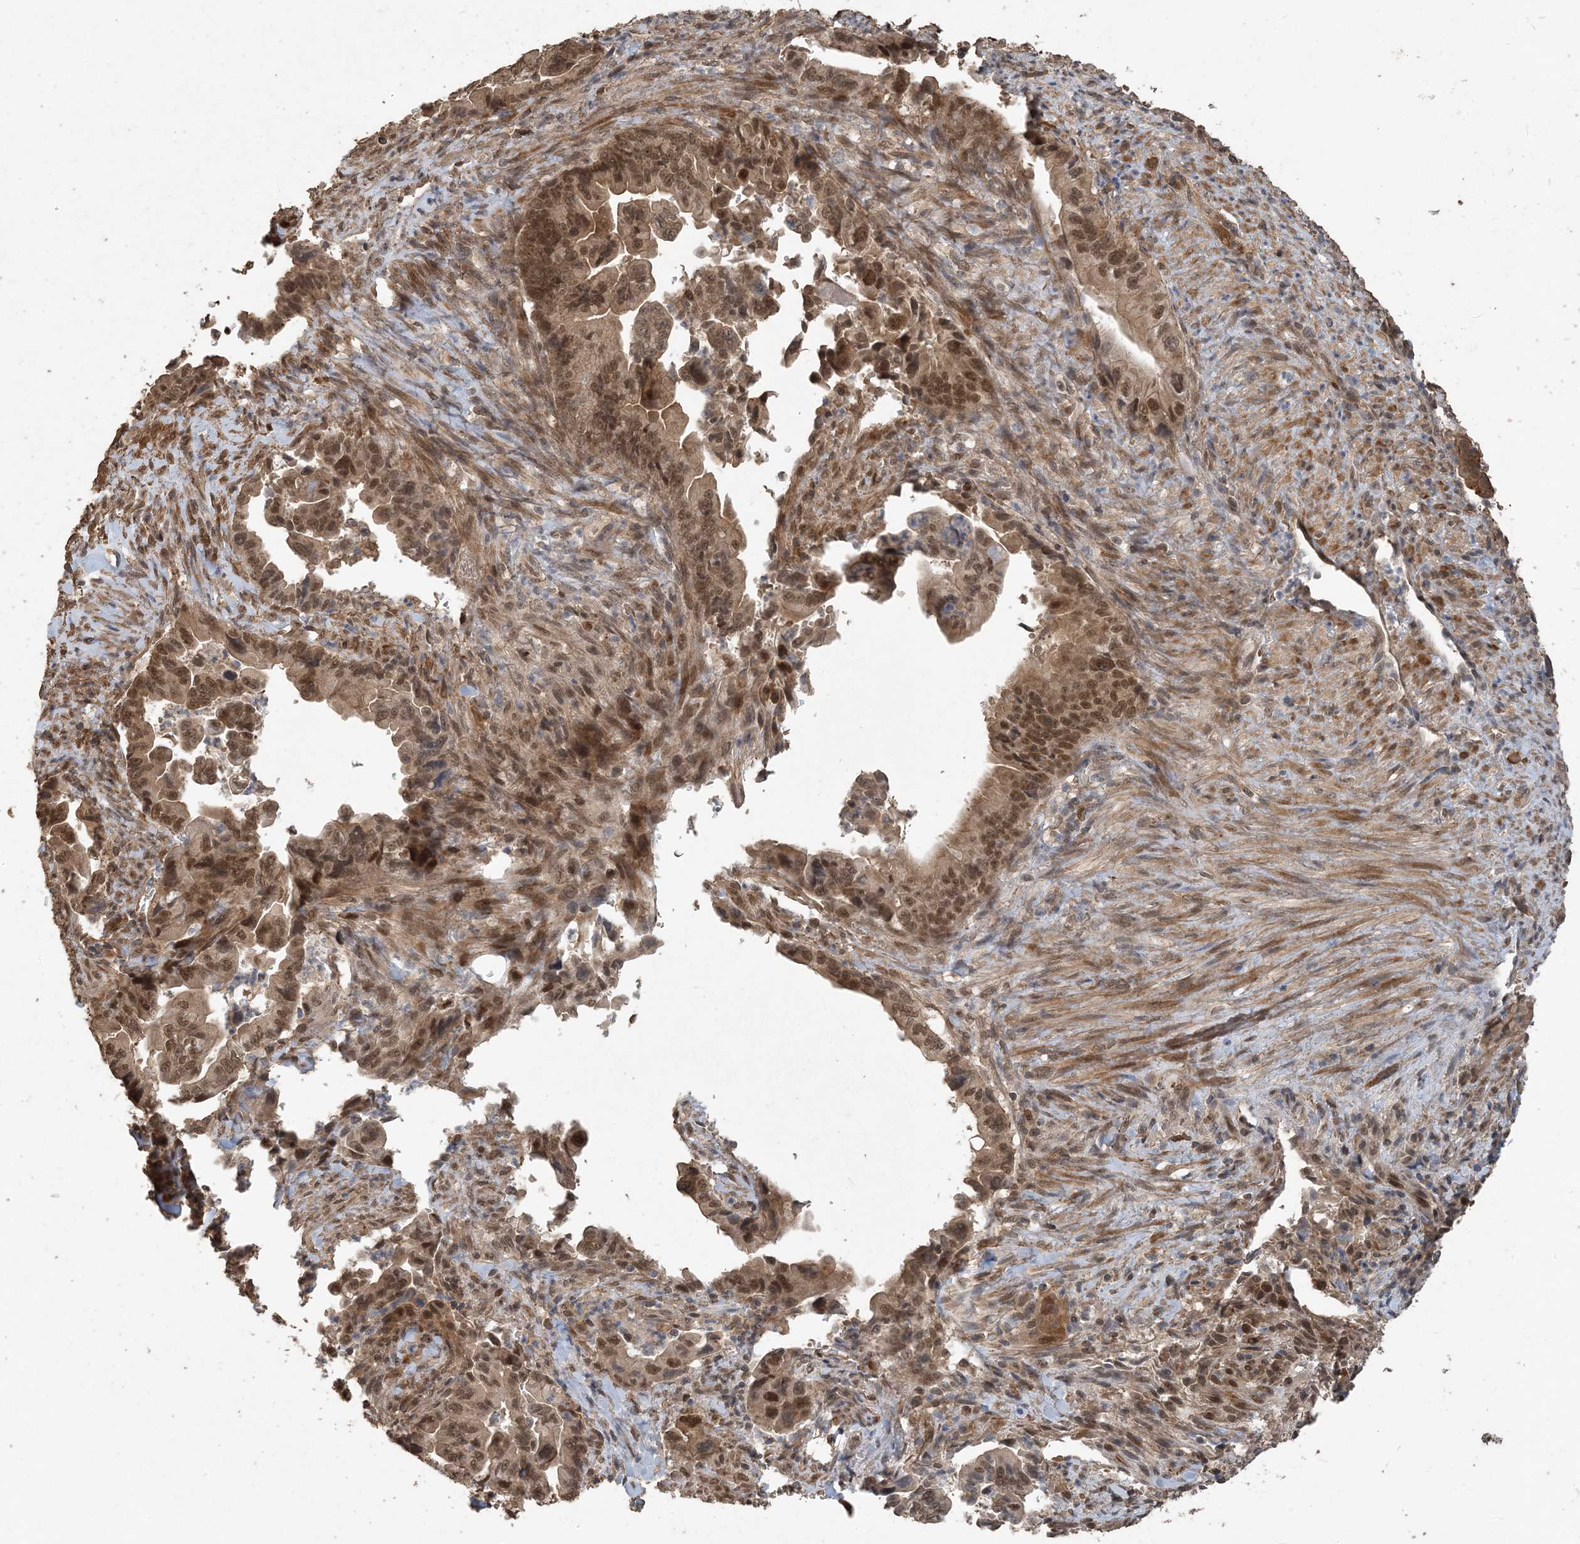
{"staining": {"intensity": "moderate", "quantity": ">75%", "location": "cytoplasmic/membranous,nuclear"}, "tissue": "pancreatic cancer", "cell_type": "Tumor cells", "image_type": "cancer", "snomed": [{"axis": "morphology", "description": "Adenocarcinoma, NOS"}, {"axis": "topography", "description": "Pancreas"}], "caption": "DAB immunohistochemical staining of human pancreatic cancer displays moderate cytoplasmic/membranous and nuclear protein expression in approximately >75% of tumor cells. Using DAB (3,3'-diaminobenzidine) (brown) and hematoxylin (blue) stains, captured at high magnification using brightfield microscopy.", "gene": "ZC3H12A", "patient": {"sex": "male", "age": 70}}